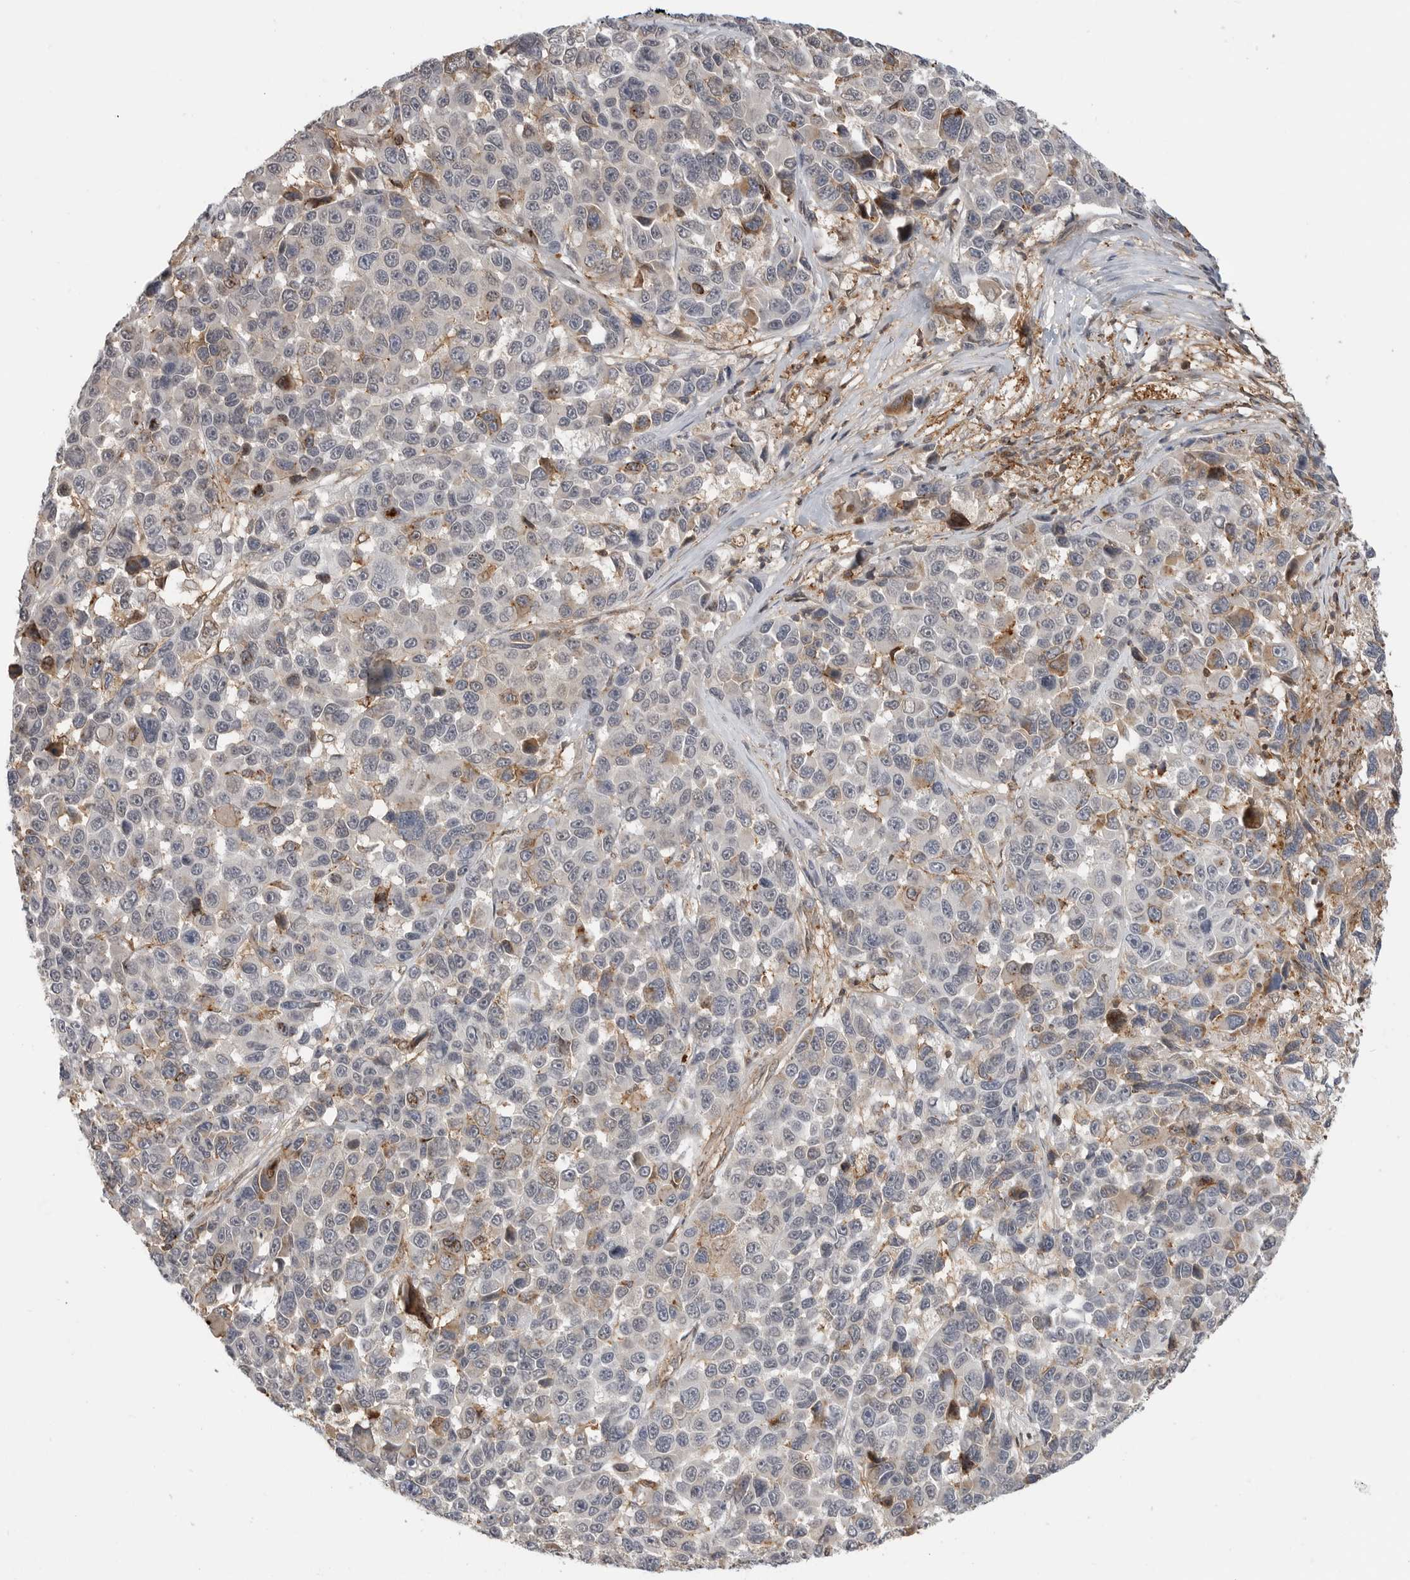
{"staining": {"intensity": "weak", "quantity": "<25%", "location": "cytoplasmic/membranous"}, "tissue": "melanoma", "cell_type": "Tumor cells", "image_type": "cancer", "snomed": [{"axis": "morphology", "description": "Malignant melanoma, NOS"}, {"axis": "topography", "description": "Skin"}], "caption": "This is an immunohistochemistry (IHC) histopathology image of human malignant melanoma. There is no positivity in tumor cells.", "gene": "ANXA11", "patient": {"sex": "male", "age": 53}}